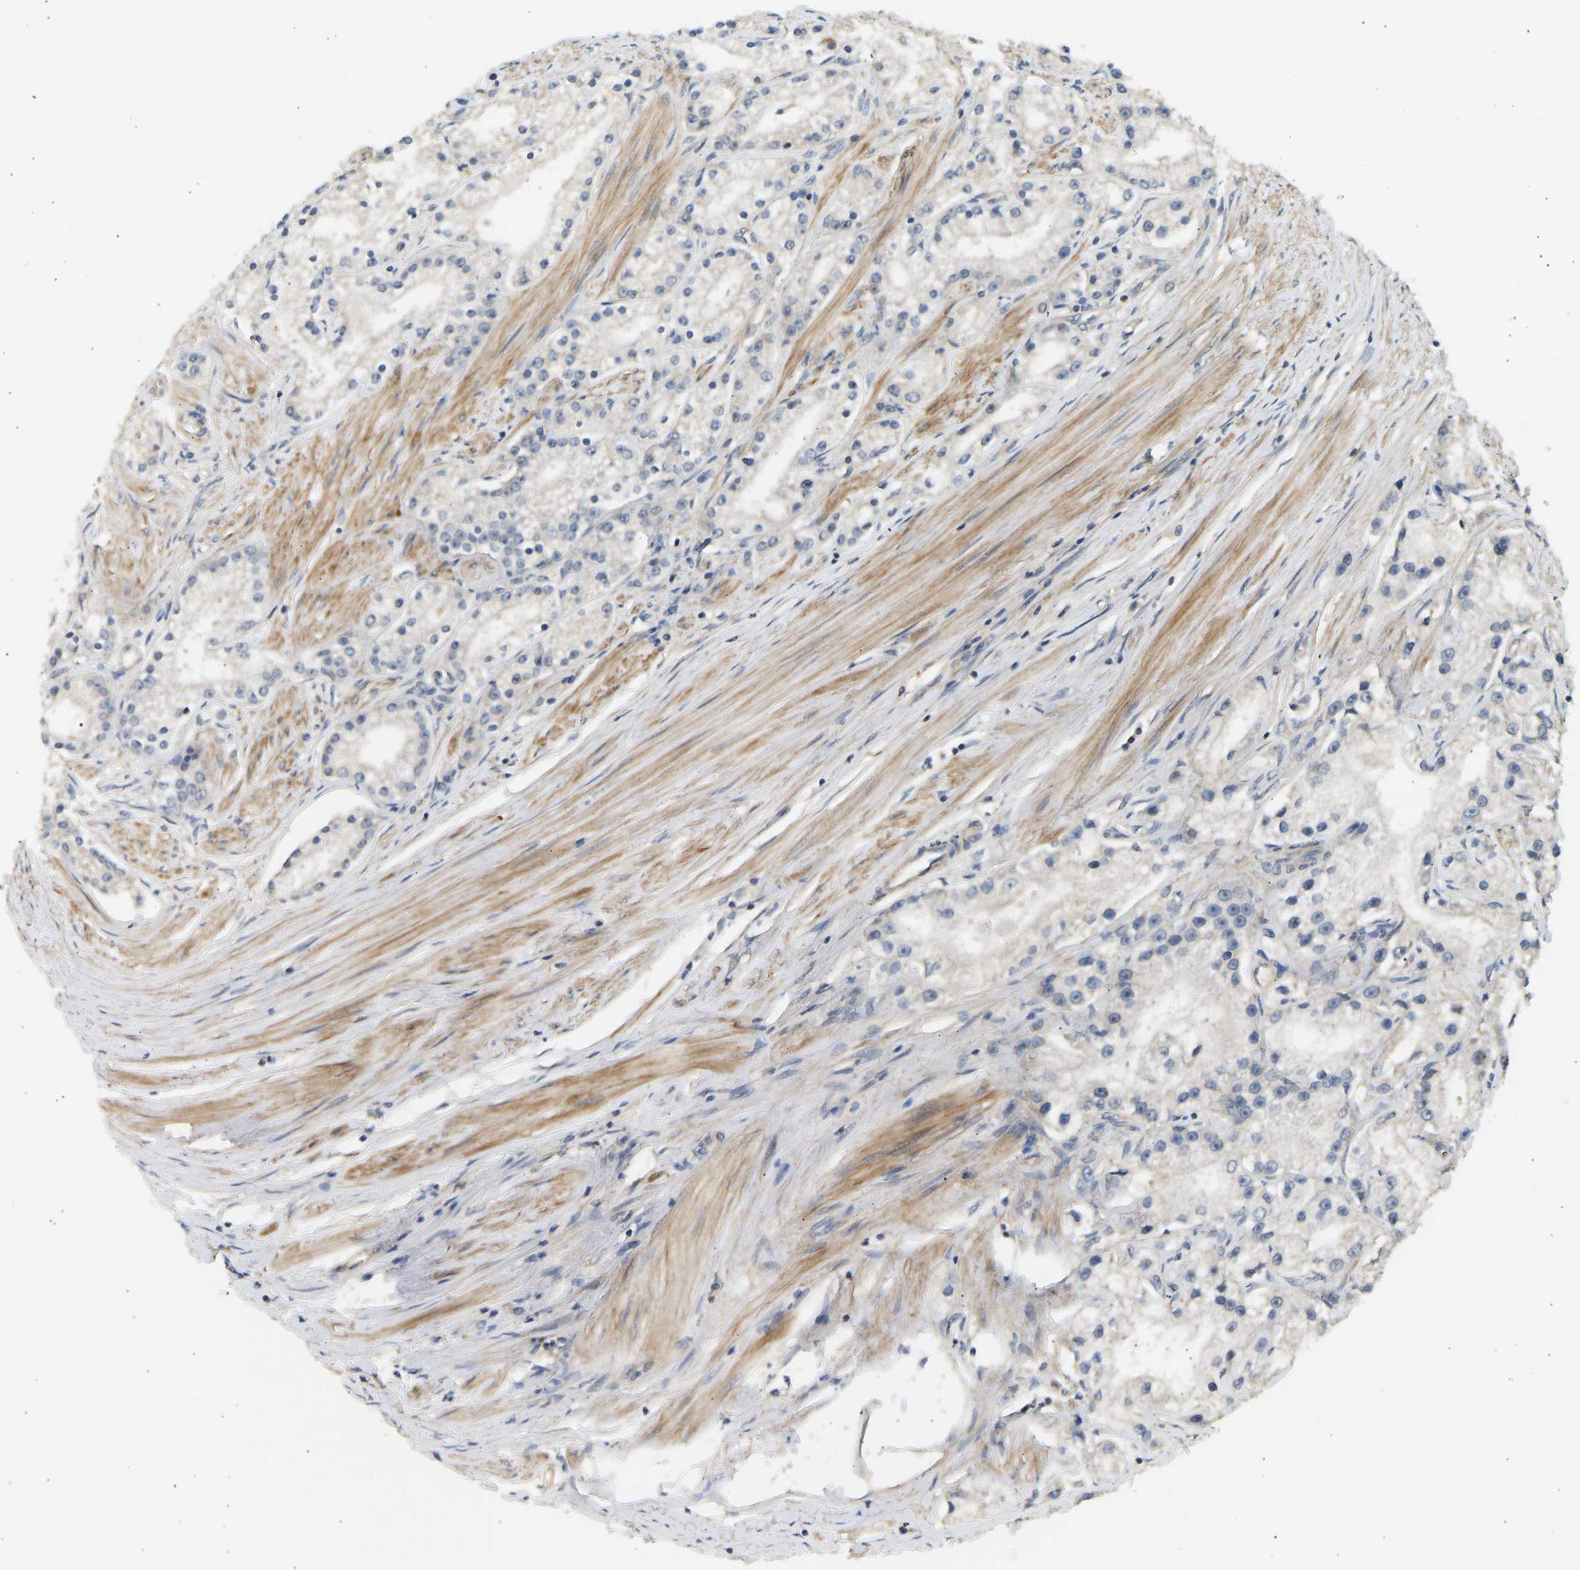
{"staining": {"intensity": "negative", "quantity": "none", "location": "none"}, "tissue": "prostate cancer", "cell_type": "Tumor cells", "image_type": "cancer", "snomed": [{"axis": "morphology", "description": "Adenocarcinoma, Low grade"}, {"axis": "topography", "description": "Prostate"}], "caption": "Tumor cells are negative for brown protein staining in prostate cancer.", "gene": "RGL1", "patient": {"sex": "male", "age": 63}}